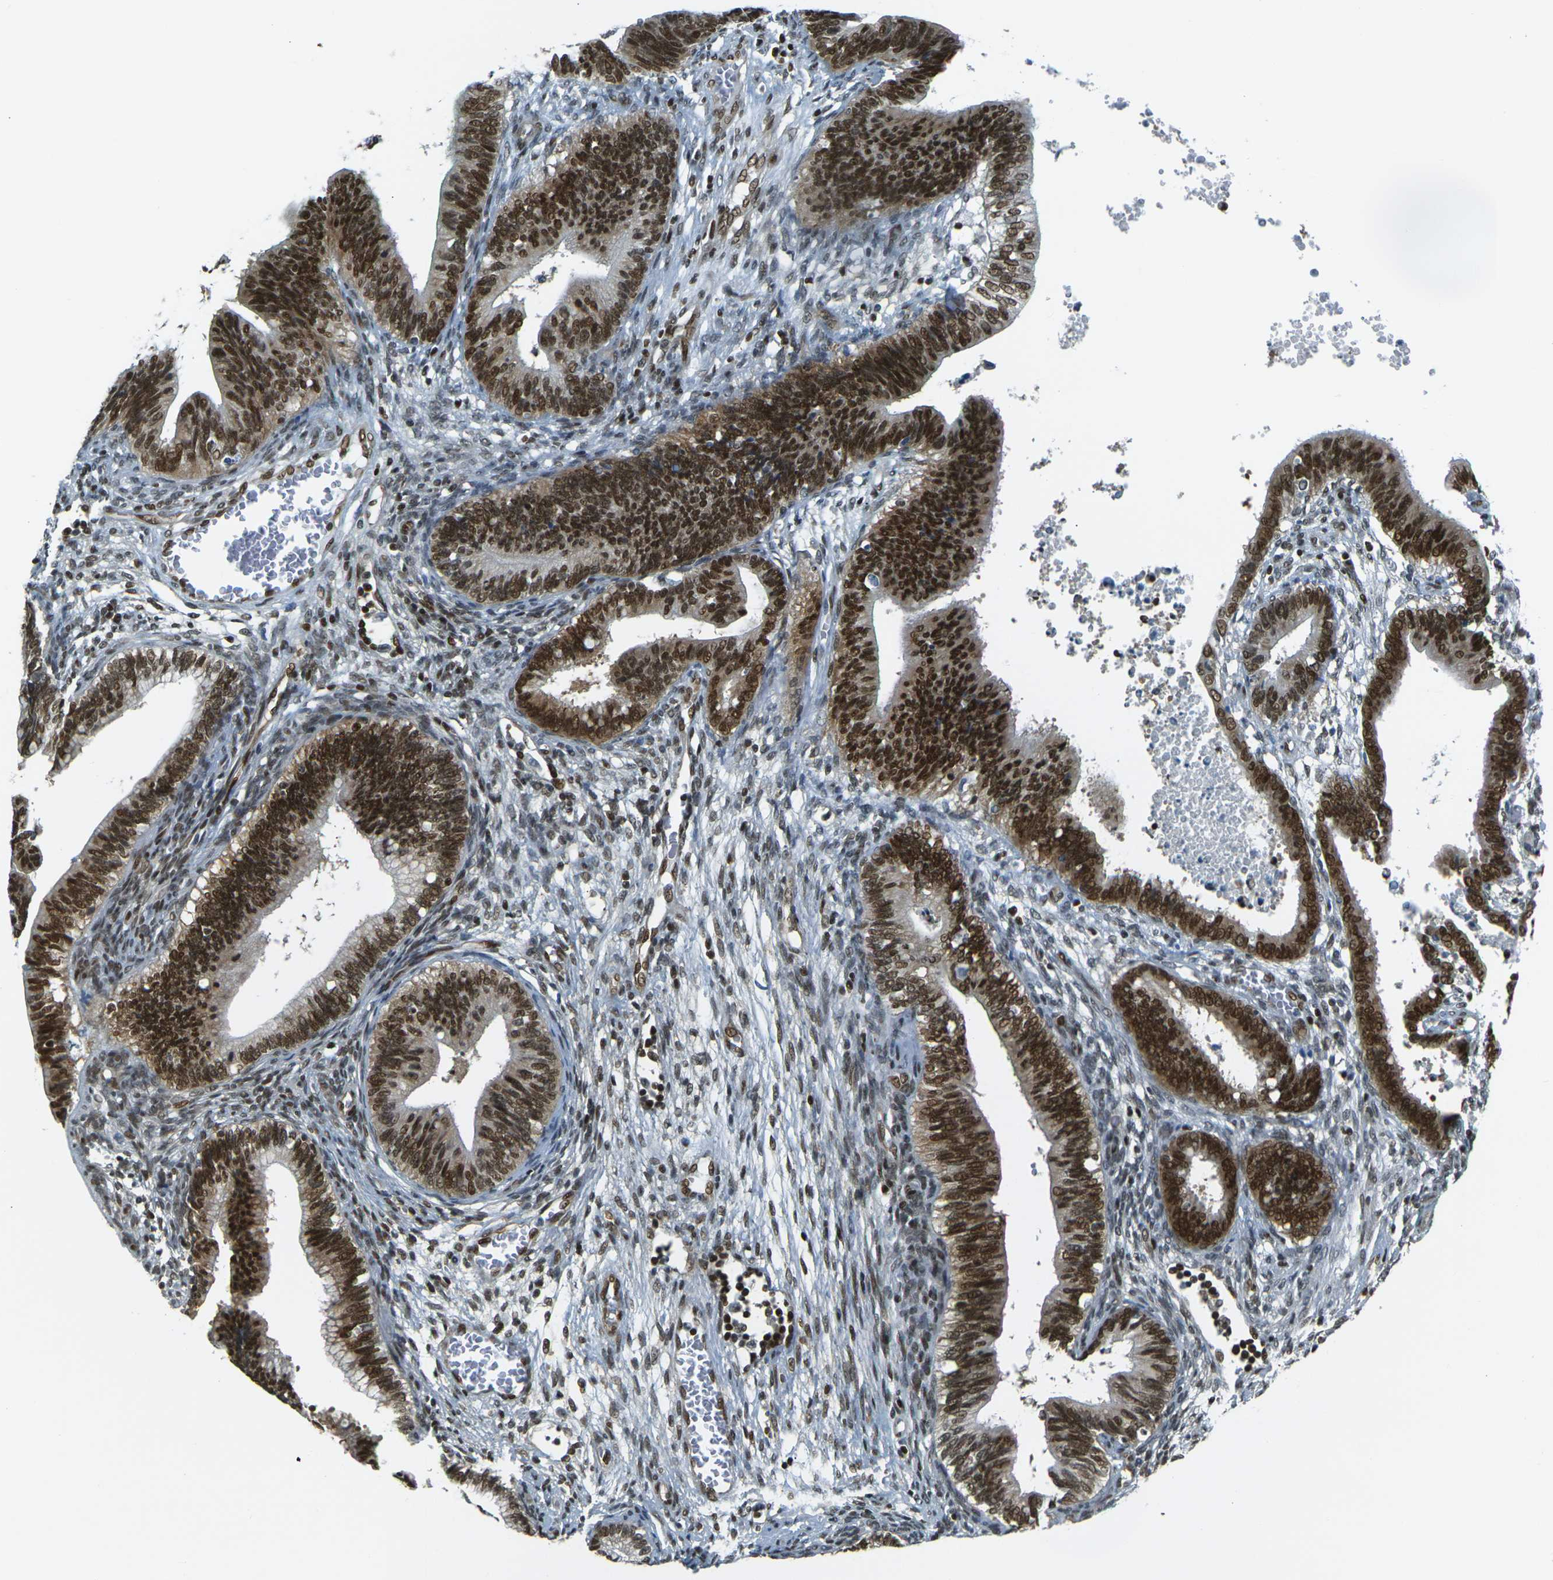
{"staining": {"intensity": "strong", "quantity": ">75%", "location": "nuclear"}, "tissue": "cervical cancer", "cell_type": "Tumor cells", "image_type": "cancer", "snomed": [{"axis": "morphology", "description": "Adenocarcinoma, NOS"}, {"axis": "topography", "description": "Cervix"}], "caption": "The micrograph demonstrates staining of adenocarcinoma (cervical), revealing strong nuclear protein expression (brown color) within tumor cells. The staining was performed using DAB to visualize the protein expression in brown, while the nuclei were stained in blue with hematoxylin (Magnification: 20x).", "gene": "NHEJ1", "patient": {"sex": "female", "age": 44}}